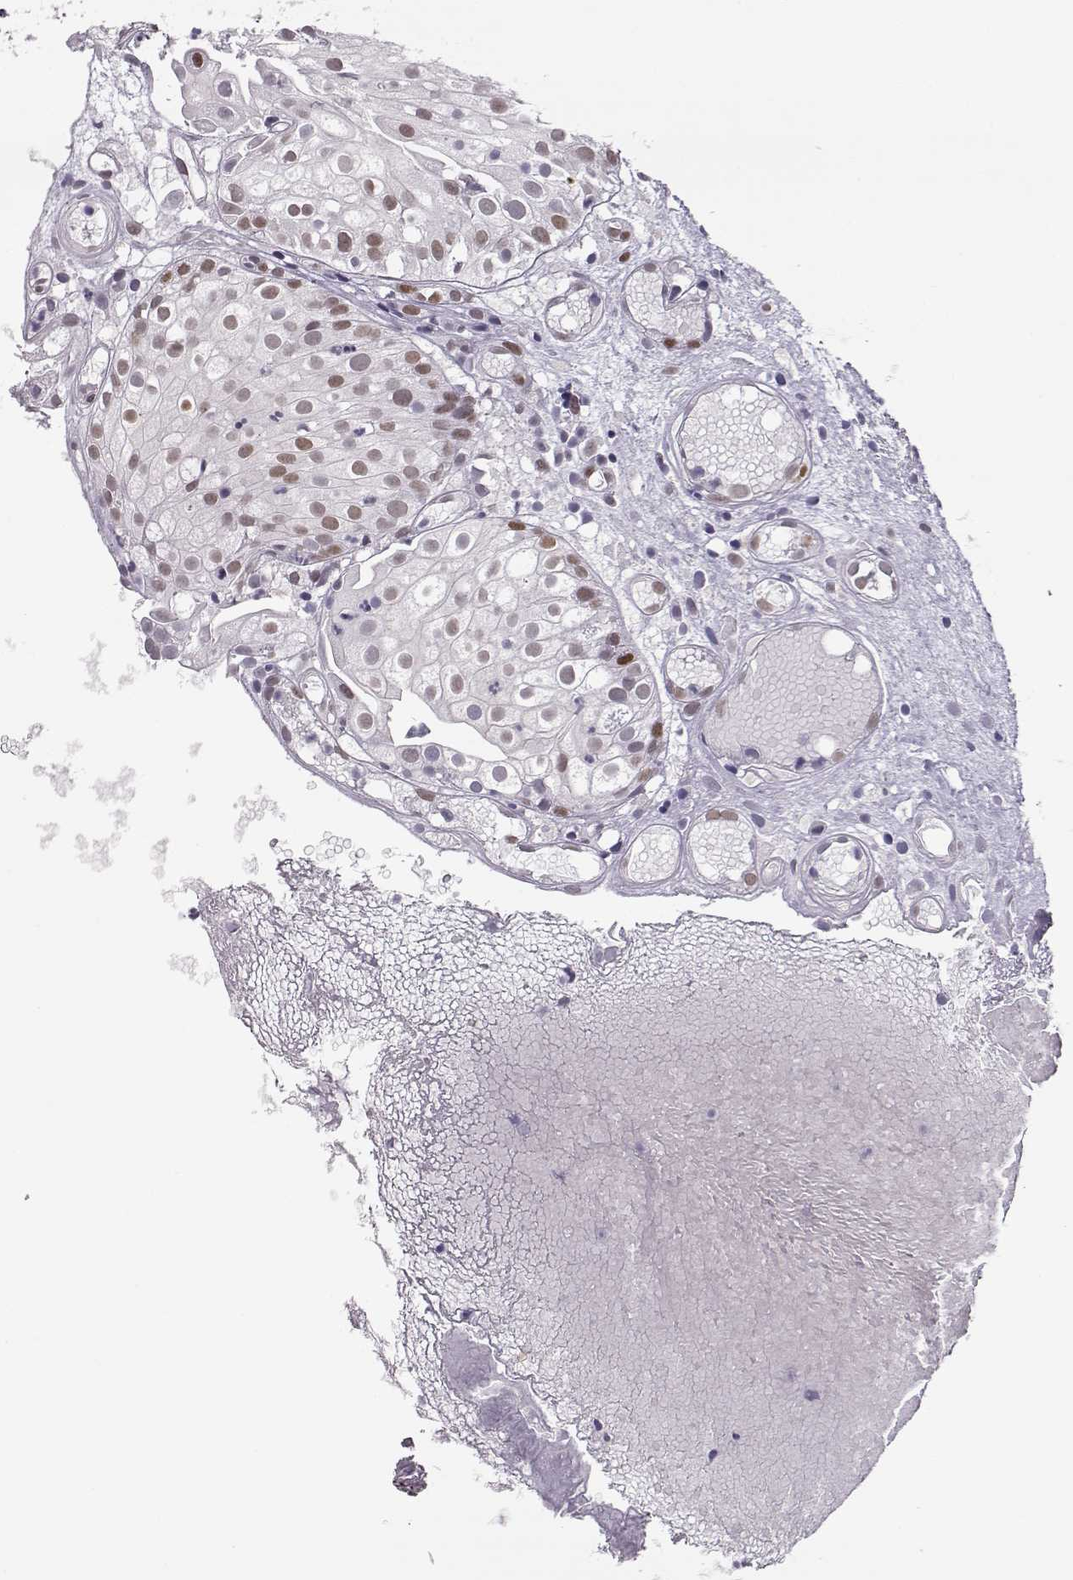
{"staining": {"intensity": "moderate", "quantity": "25%-75%", "location": "nuclear"}, "tissue": "prostate cancer", "cell_type": "Tumor cells", "image_type": "cancer", "snomed": [{"axis": "morphology", "description": "Adenocarcinoma, High grade"}, {"axis": "topography", "description": "Prostate"}], "caption": "This photomicrograph demonstrates prostate cancer (adenocarcinoma (high-grade)) stained with immunohistochemistry (IHC) to label a protein in brown. The nuclear of tumor cells show moderate positivity for the protein. Nuclei are counter-stained blue.", "gene": "POLI", "patient": {"sex": "male", "age": 79}}